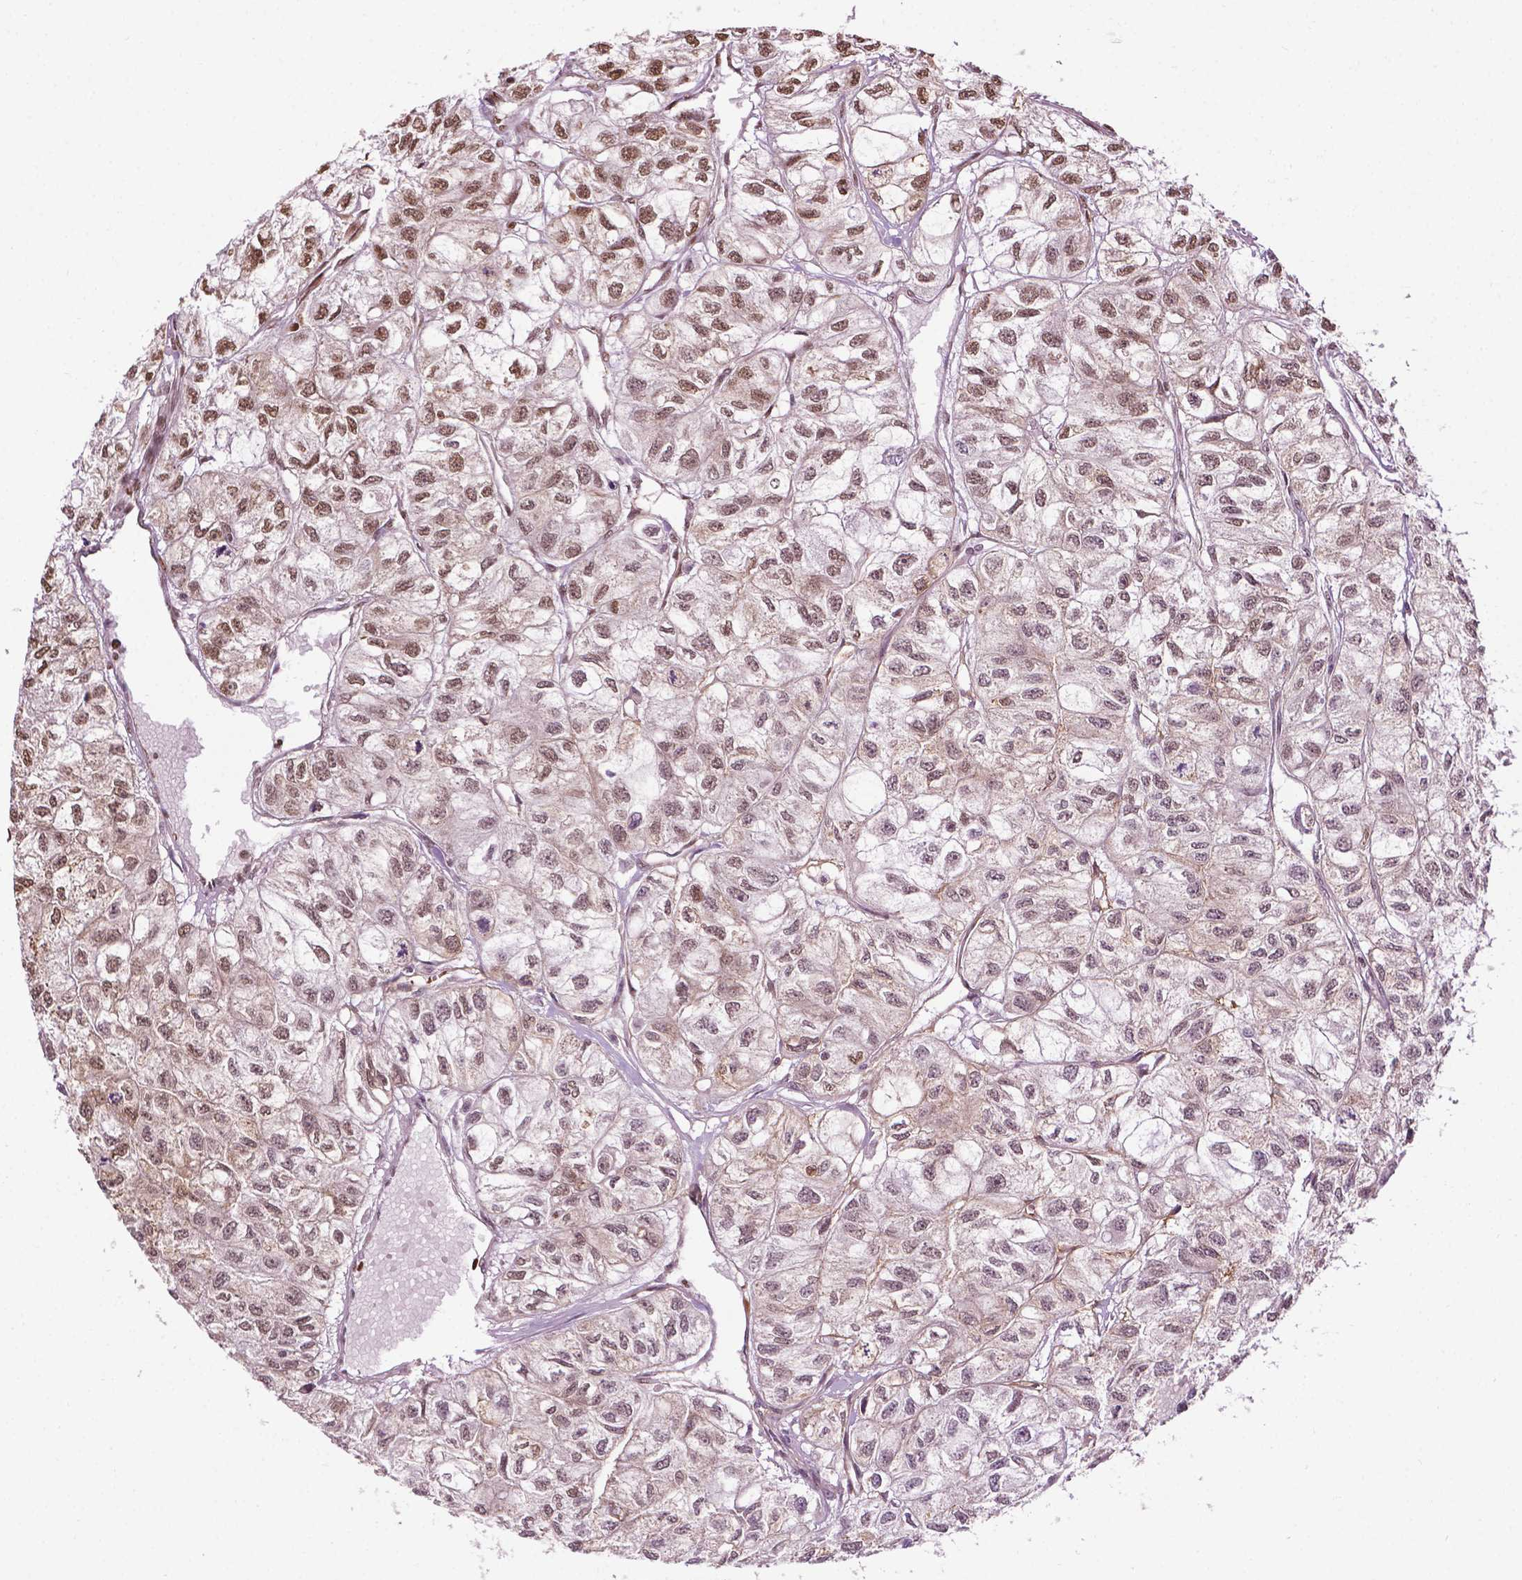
{"staining": {"intensity": "moderate", "quantity": ">75%", "location": "nuclear"}, "tissue": "renal cancer", "cell_type": "Tumor cells", "image_type": "cancer", "snomed": [{"axis": "morphology", "description": "Adenocarcinoma, NOS"}, {"axis": "topography", "description": "Kidney"}], "caption": "IHC of human renal adenocarcinoma reveals medium levels of moderate nuclear positivity in about >75% of tumor cells. The staining was performed using DAB to visualize the protein expression in brown, while the nuclei were stained in blue with hematoxylin (Magnification: 20x).", "gene": "COL23A1", "patient": {"sex": "male", "age": 56}}